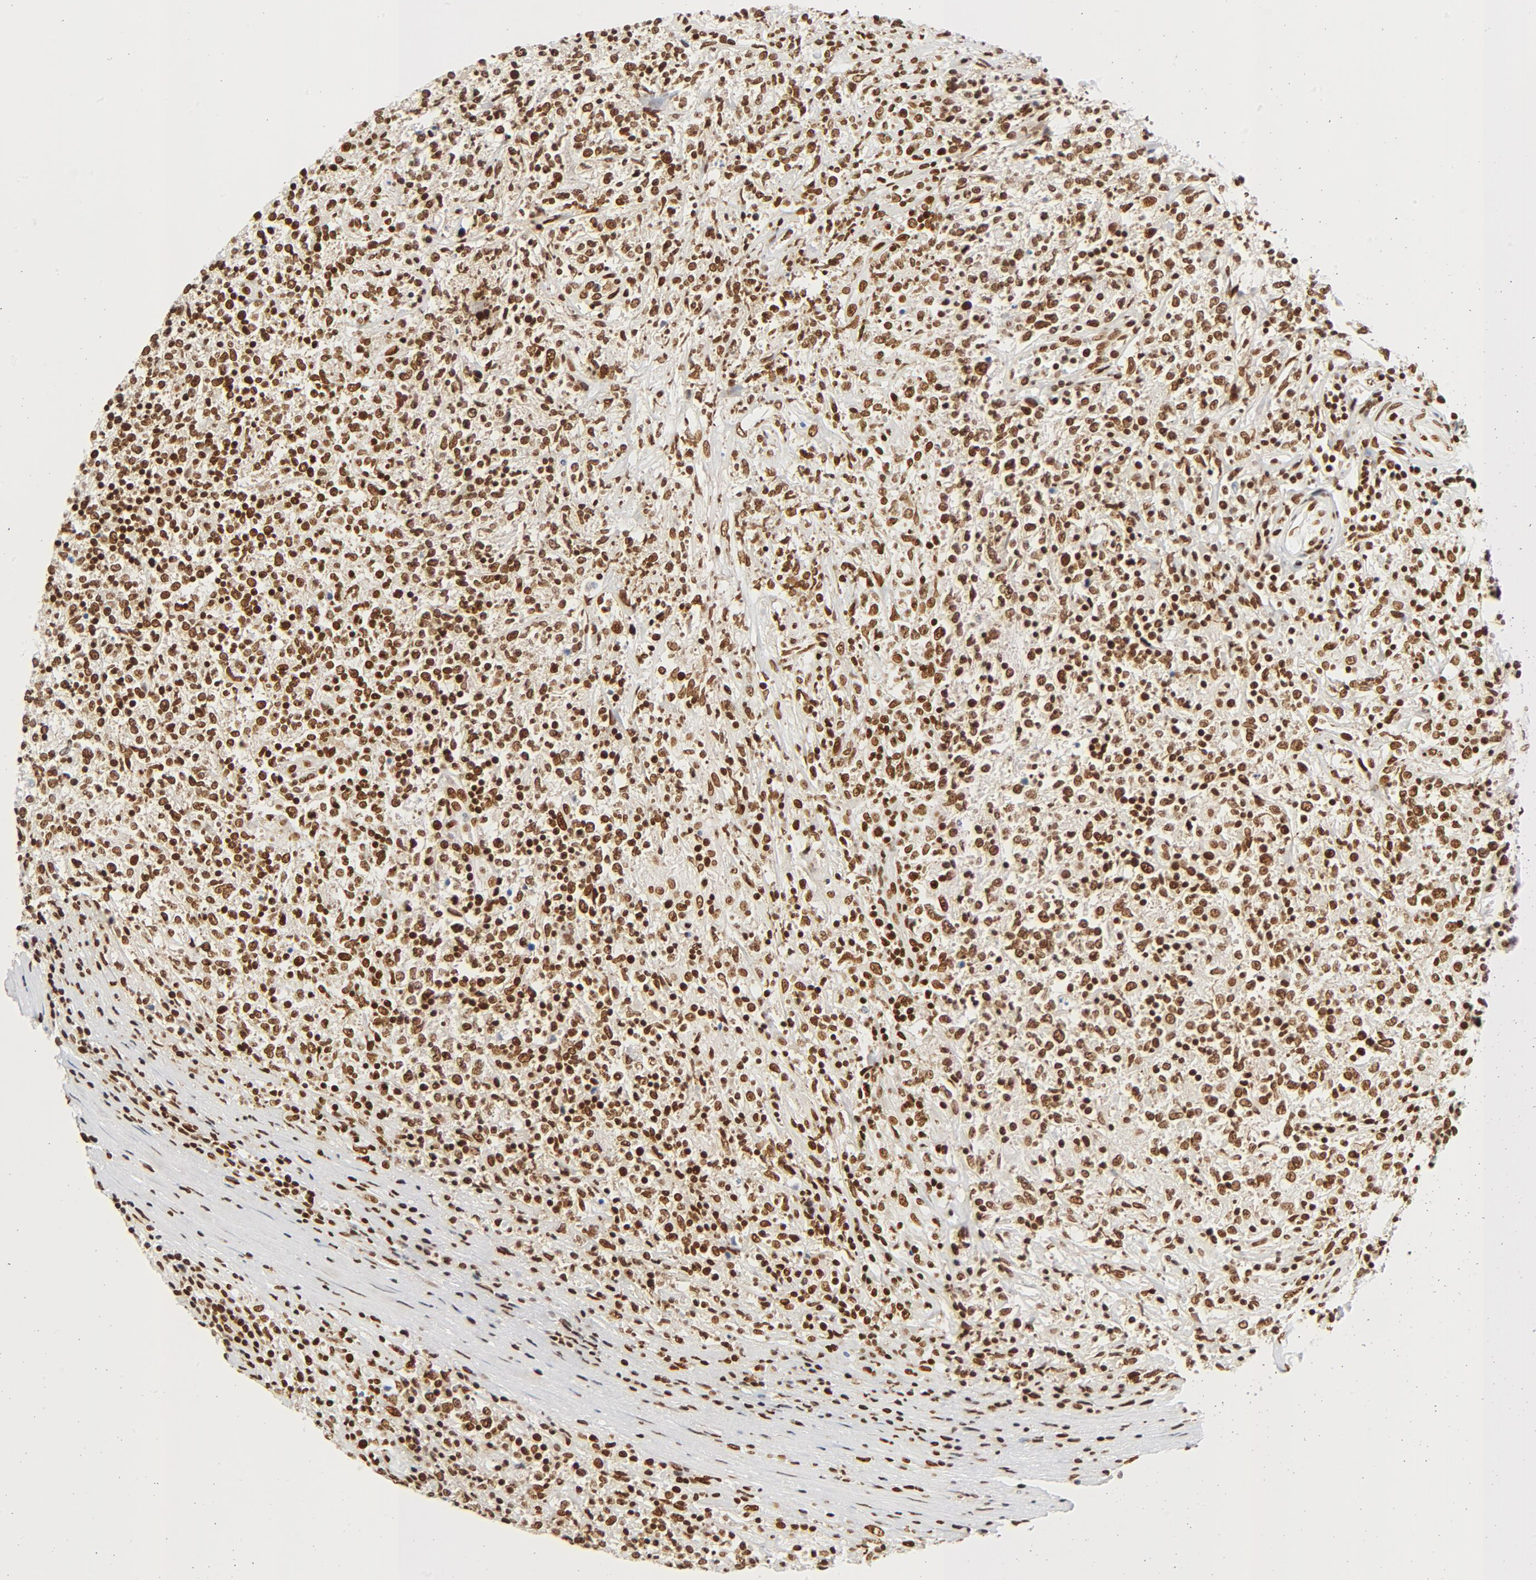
{"staining": {"intensity": "strong", "quantity": ">75%", "location": "nuclear"}, "tissue": "lymphoma", "cell_type": "Tumor cells", "image_type": "cancer", "snomed": [{"axis": "morphology", "description": "Malignant lymphoma, non-Hodgkin's type, High grade"}, {"axis": "topography", "description": "Lymph node"}], "caption": "Immunohistochemical staining of human high-grade malignant lymphoma, non-Hodgkin's type reveals strong nuclear protein expression in approximately >75% of tumor cells. Using DAB (brown) and hematoxylin (blue) stains, captured at high magnification using brightfield microscopy.", "gene": "CTBP1", "patient": {"sex": "female", "age": 84}}